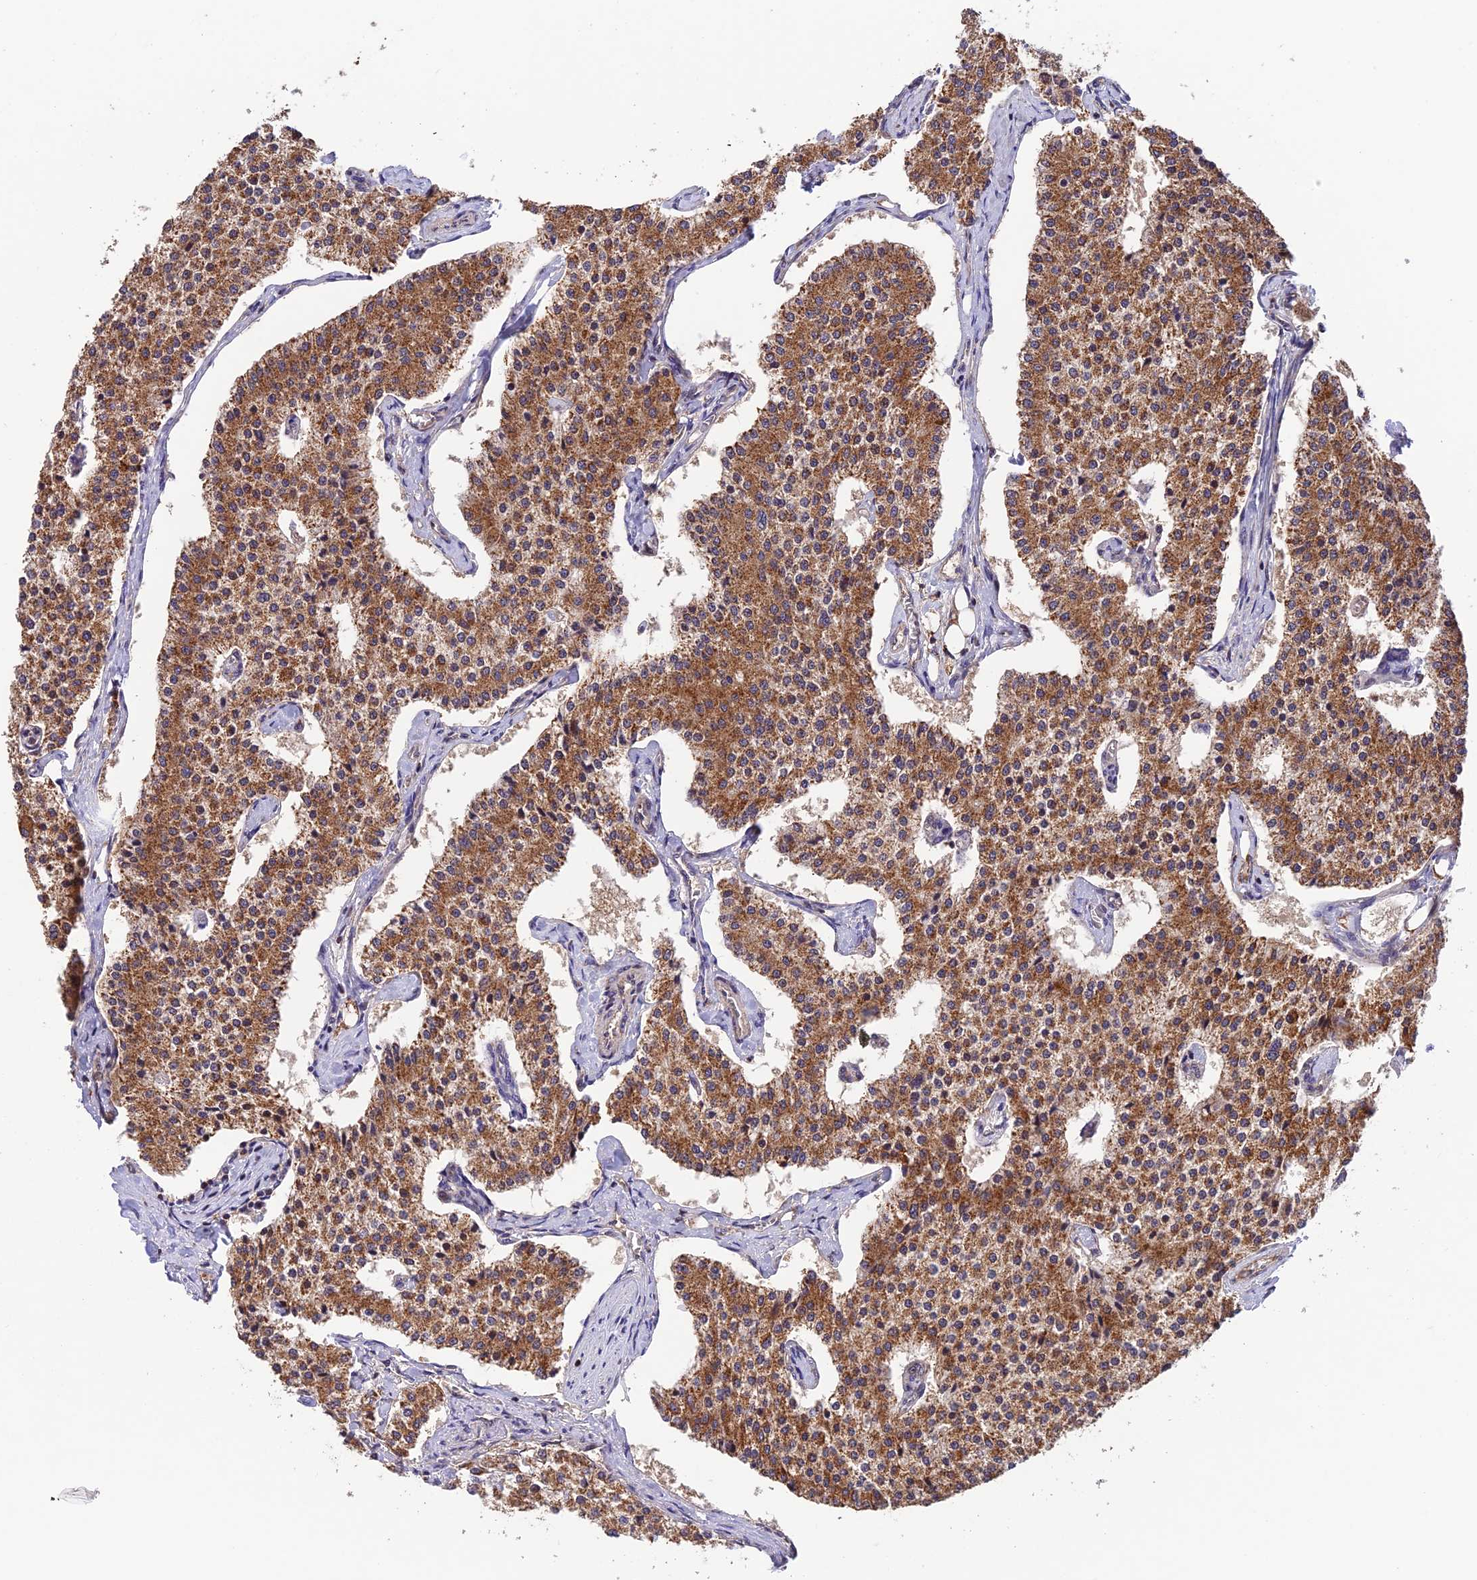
{"staining": {"intensity": "moderate", "quantity": ">75%", "location": "cytoplasmic/membranous"}, "tissue": "carcinoid", "cell_type": "Tumor cells", "image_type": "cancer", "snomed": [{"axis": "morphology", "description": "Carcinoid, malignant, NOS"}, {"axis": "topography", "description": "Colon"}], "caption": "A high-resolution photomicrograph shows IHC staining of carcinoid, which reveals moderate cytoplasmic/membranous positivity in about >75% of tumor cells. (brown staining indicates protein expression, while blue staining denotes nuclei).", "gene": "MNS1", "patient": {"sex": "female", "age": 52}}